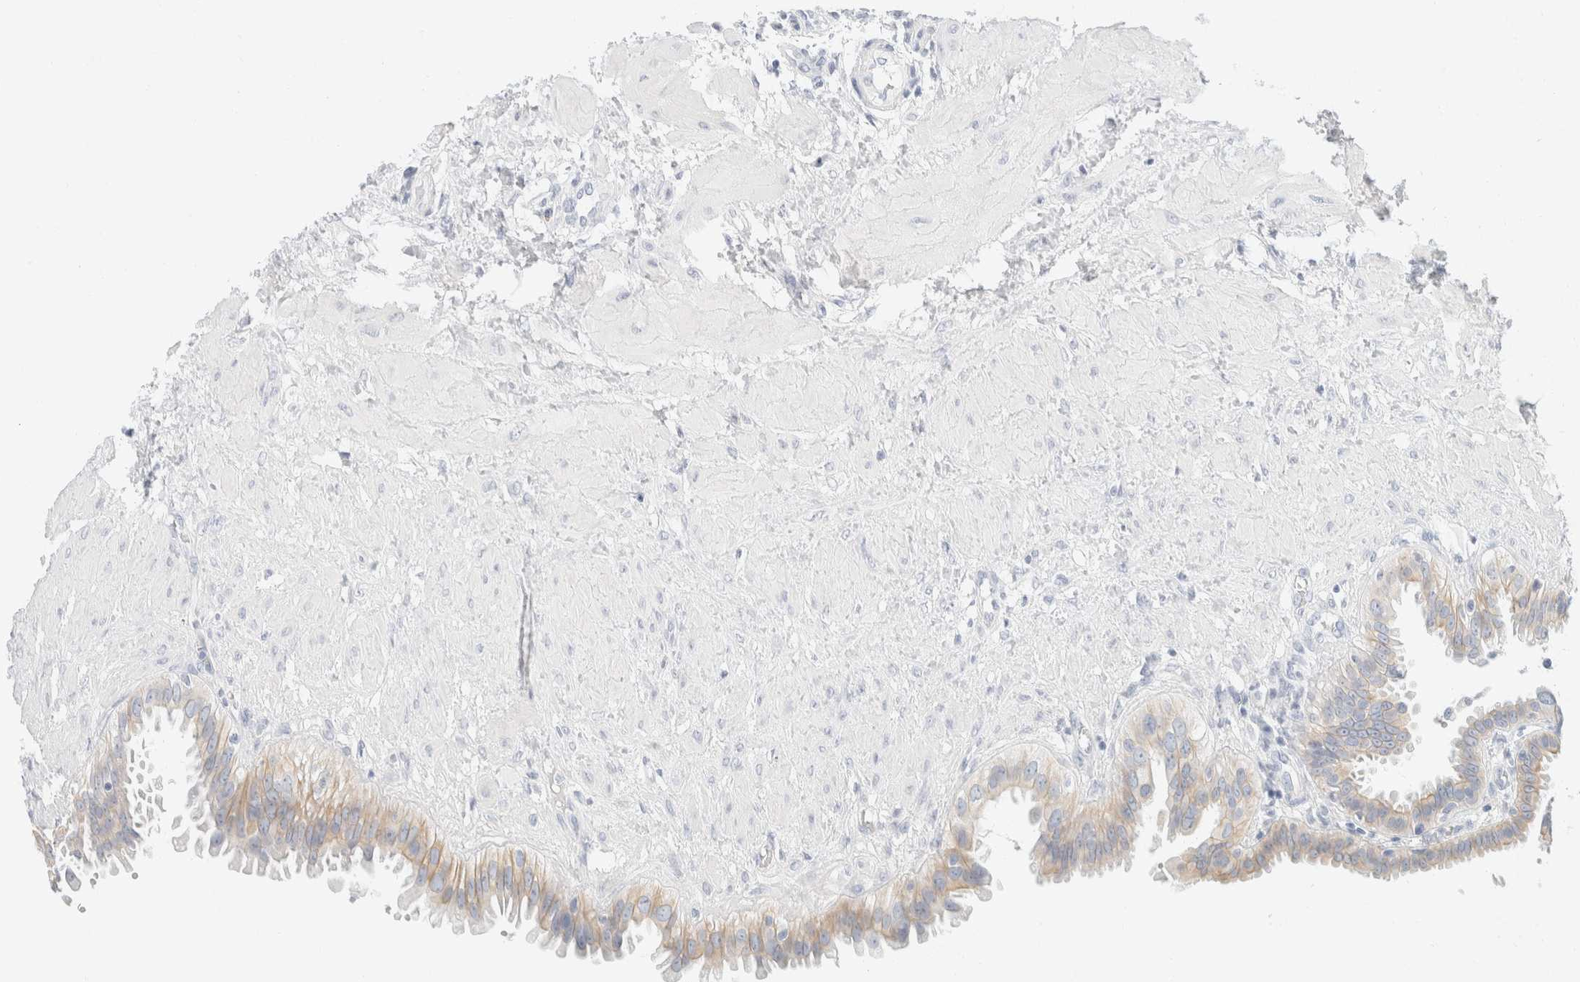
{"staining": {"intensity": "moderate", "quantity": "<25%", "location": "cytoplasmic/membranous"}, "tissue": "fallopian tube", "cell_type": "Glandular cells", "image_type": "normal", "snomed": [{"axis": "morphology", "description": "Normal tissue, NOS"}, {"axis": "topography", "description": "Fallopian tube"}, {"axis": "topography", "description": "Placenta"}], "caption": "IHC (DAB) staining of normal fallopian tube reveals moderate cytoplasmic/membranous protein expression in about <25% of glandular cells. (Stains: DAB (3,3'-diaminobenzidine) in brown, nuclei in blue, Microscopy: brightfield microscopy at high magnification).", "gene": "KRT20", "patient": {"sex": "female", "age": 34}}